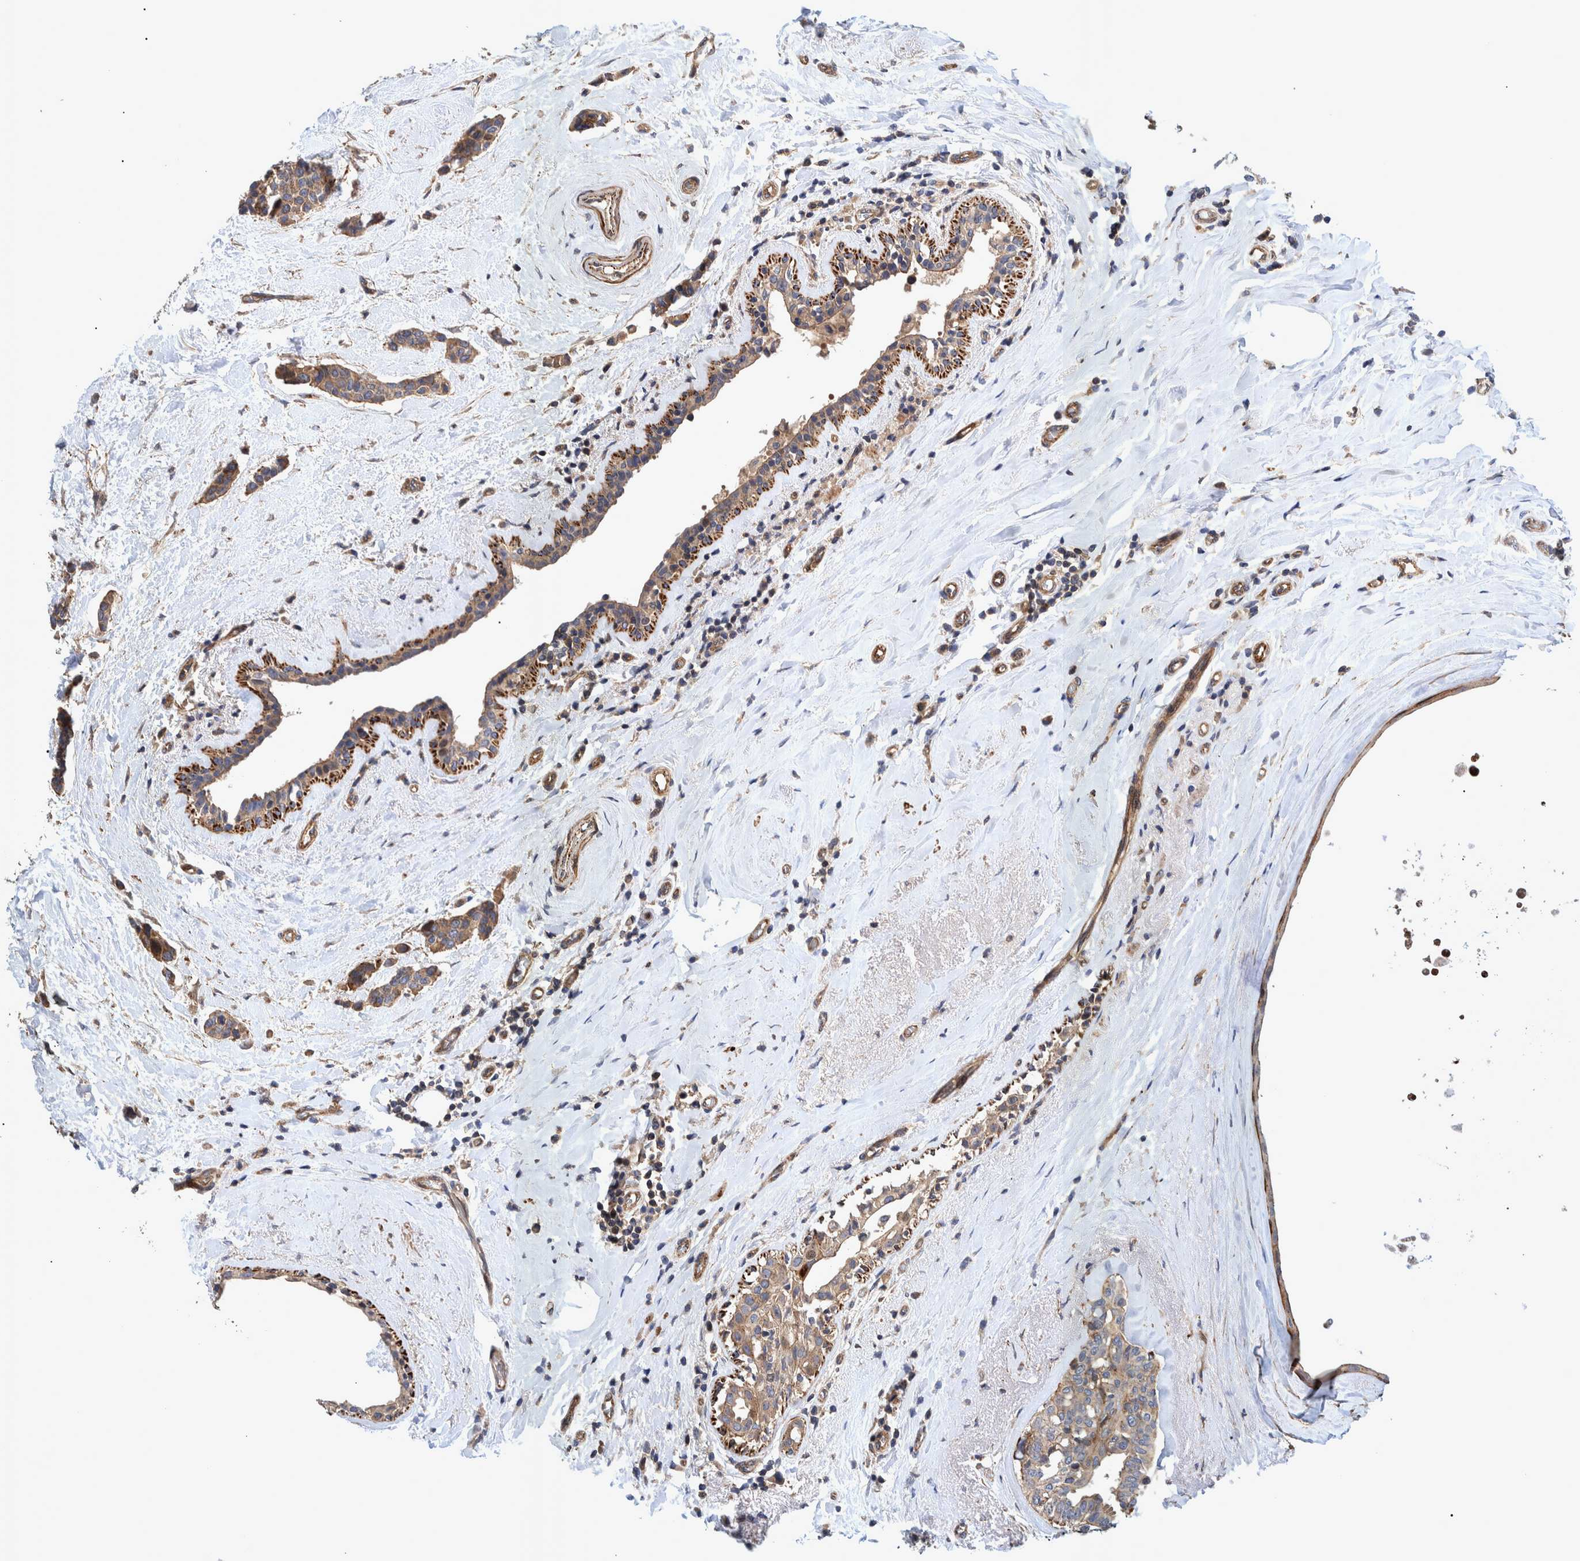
{"staining": {"intensity": "moderate", "quantity": ">75%", "location": "cytoplasmic/membranous"}, "tissue": "breast cancer", "cell_type": "Tumor cells", "image_type": "cancer", "snomed": [{"axis": "morphology", "description": "Duct carcinoma"}, {"axis": "topography", "description": "Breast"}], "caption": "Immunohistochemical staining of human breast cancer (infiltrating ductal carcinoma) demonstrates medium levels of moderate cytoplasmic/membranous protein staining in approximately >75% of tumor cells. (IHC, brightfield microscopy, high magnification).", "gene": "GRPEL2", "patient": {"sex": "female", "age": 55}}